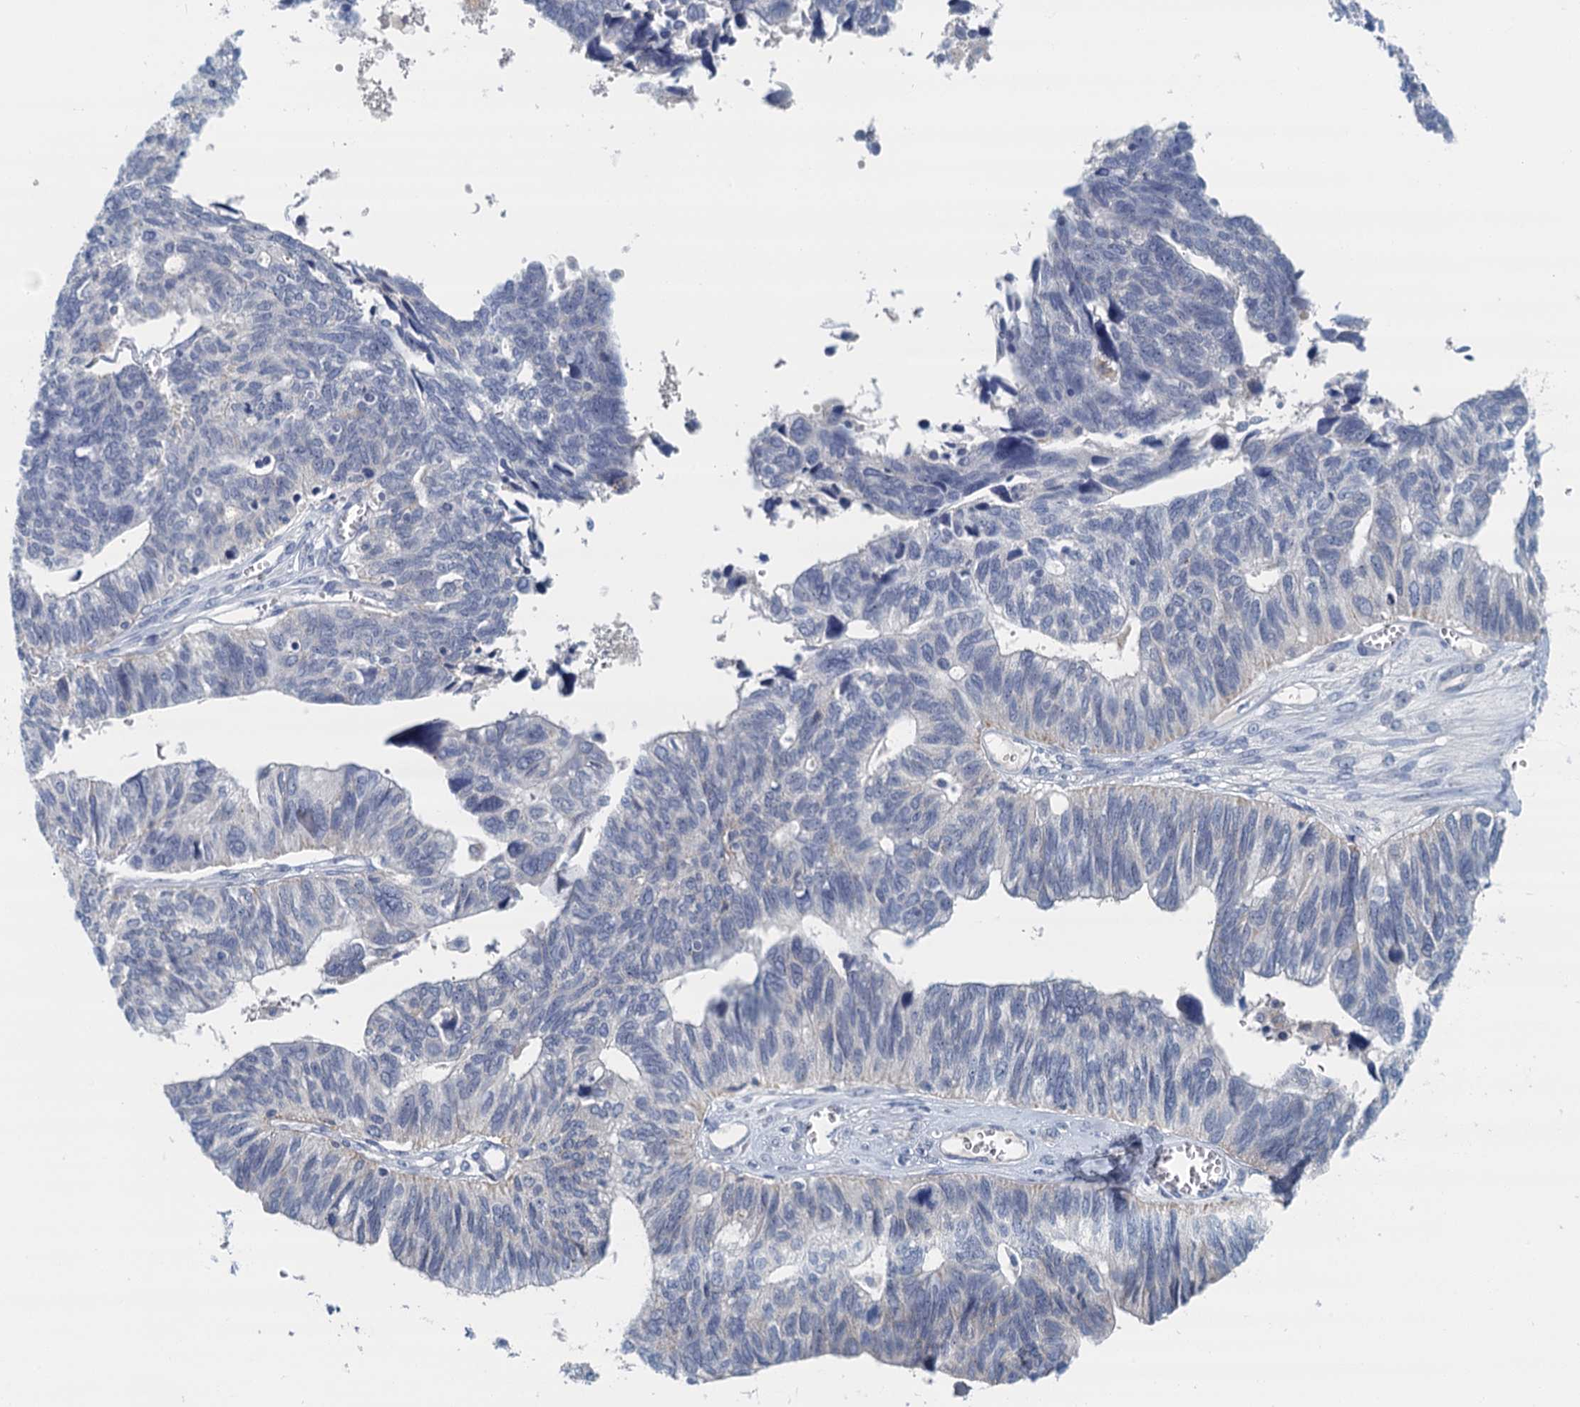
{"staining": {"intensity": "negative", "quantity": "none", "location": "none"}, "tissue": "ovarian cancer", "cell_type": "Tumor cells", "image_type": "cancer", "snomed": [{"axis": "morphology", "description": "Cystadenocarcinoma, serous, NOS"}, {"axis": "topography", "description": "Ovary"}], "caption": "Immunohistochemistry image of ovarian cancer (serous cystadenocarcinoma) stained for a protein (brown), which shows no staining in tumor cells.", "gene": "NUBP2", "patient": {"sex": "female", "age": 79}}